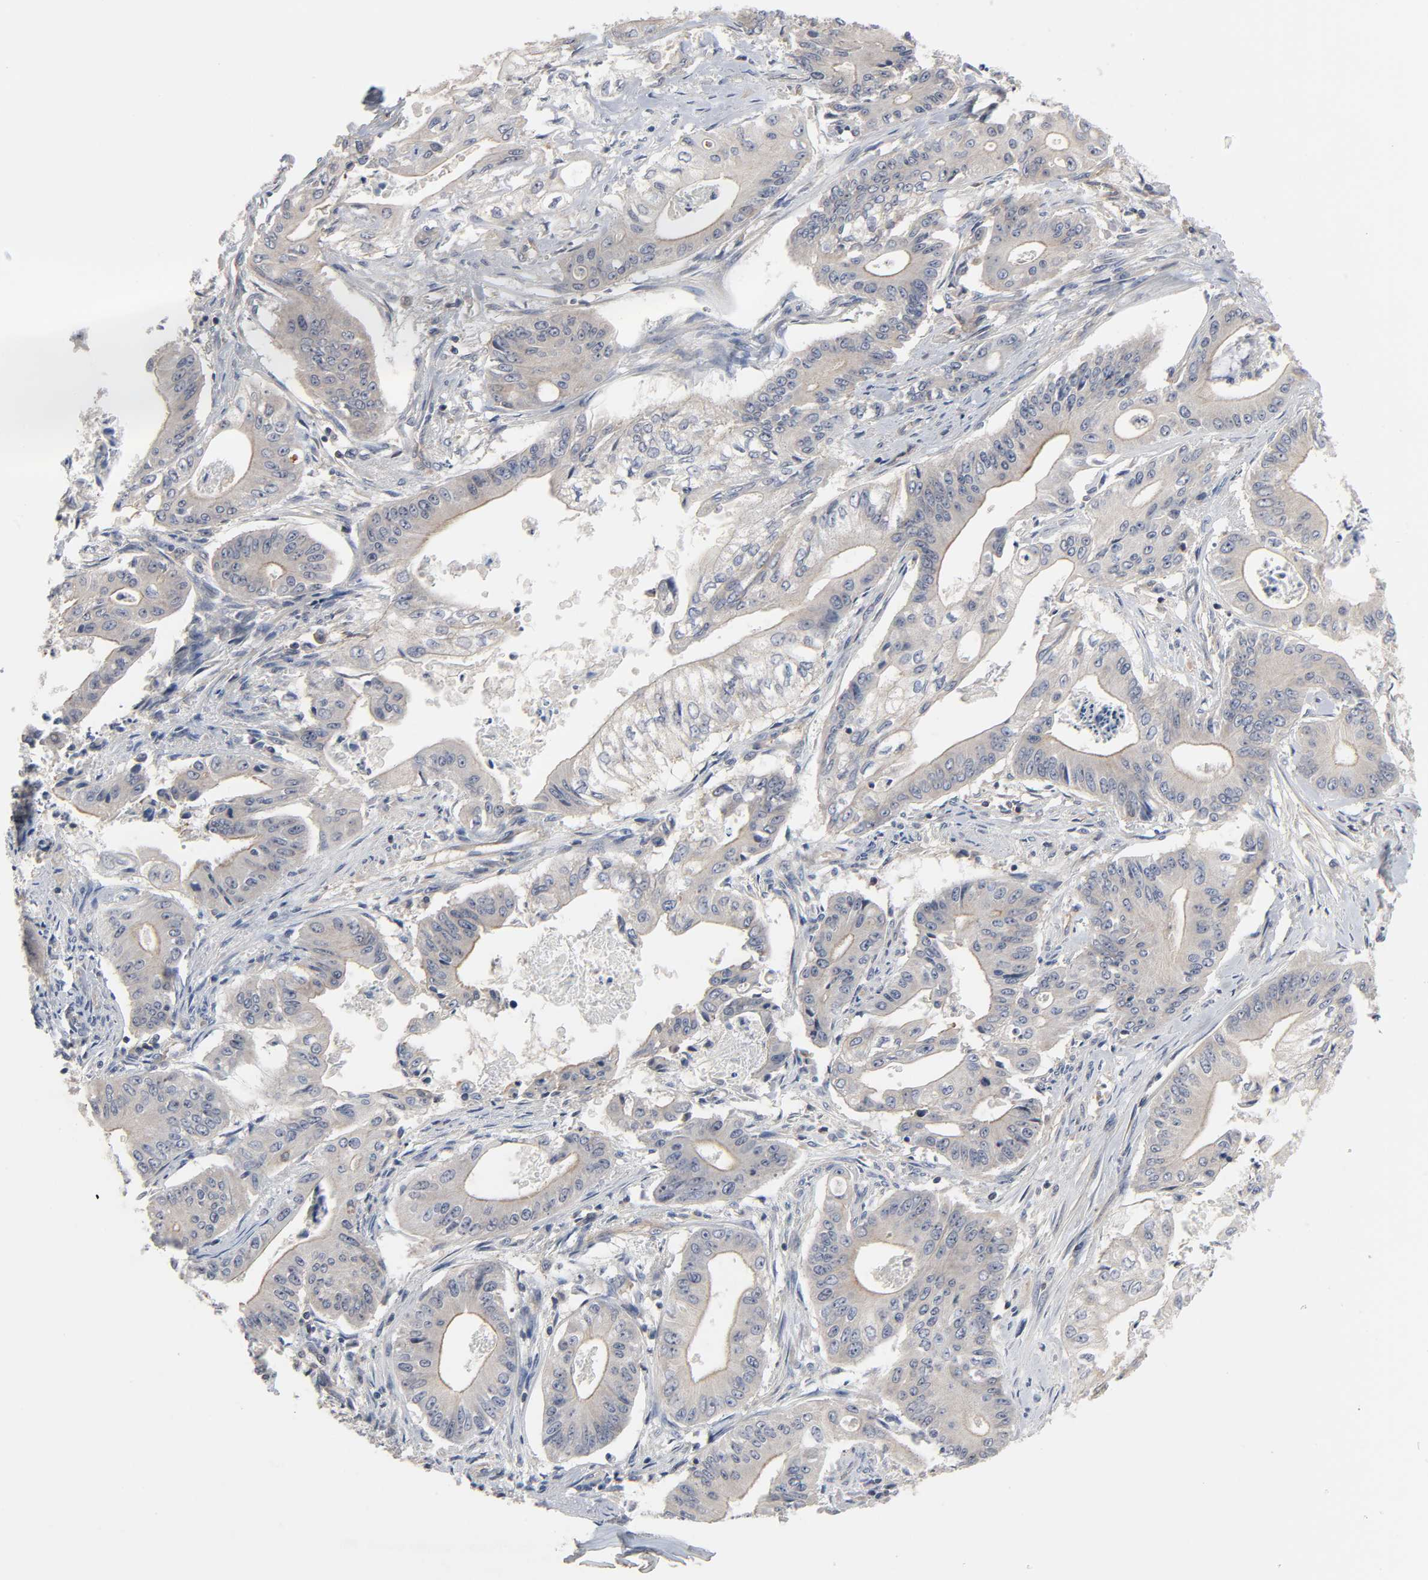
{"staining": {"intensity": "weak", "quantity": ">75%", "location": "cytoplasmic/membranous,nuclear"}, "tissue": "pancreatic cancer", "cell_type": "Tumor cells", "image_type": "cancer", "snomed": [{"axis": "morphology", "description": "Normal tissue, NOS"}, {"axis": "topography", "description": "Lymph node"}], "caption": "A micrograph of human pancreatic cancer stained for a protein shows weak cytoplasmic/membranous and nuclear brown staining in tumor cells. (DAB (3,3'-diaminobenzidine) IHC with brightfield microscopy, high magnification).", "gene": "DDX10", "patient": {"sex": "male", "age": 62}}